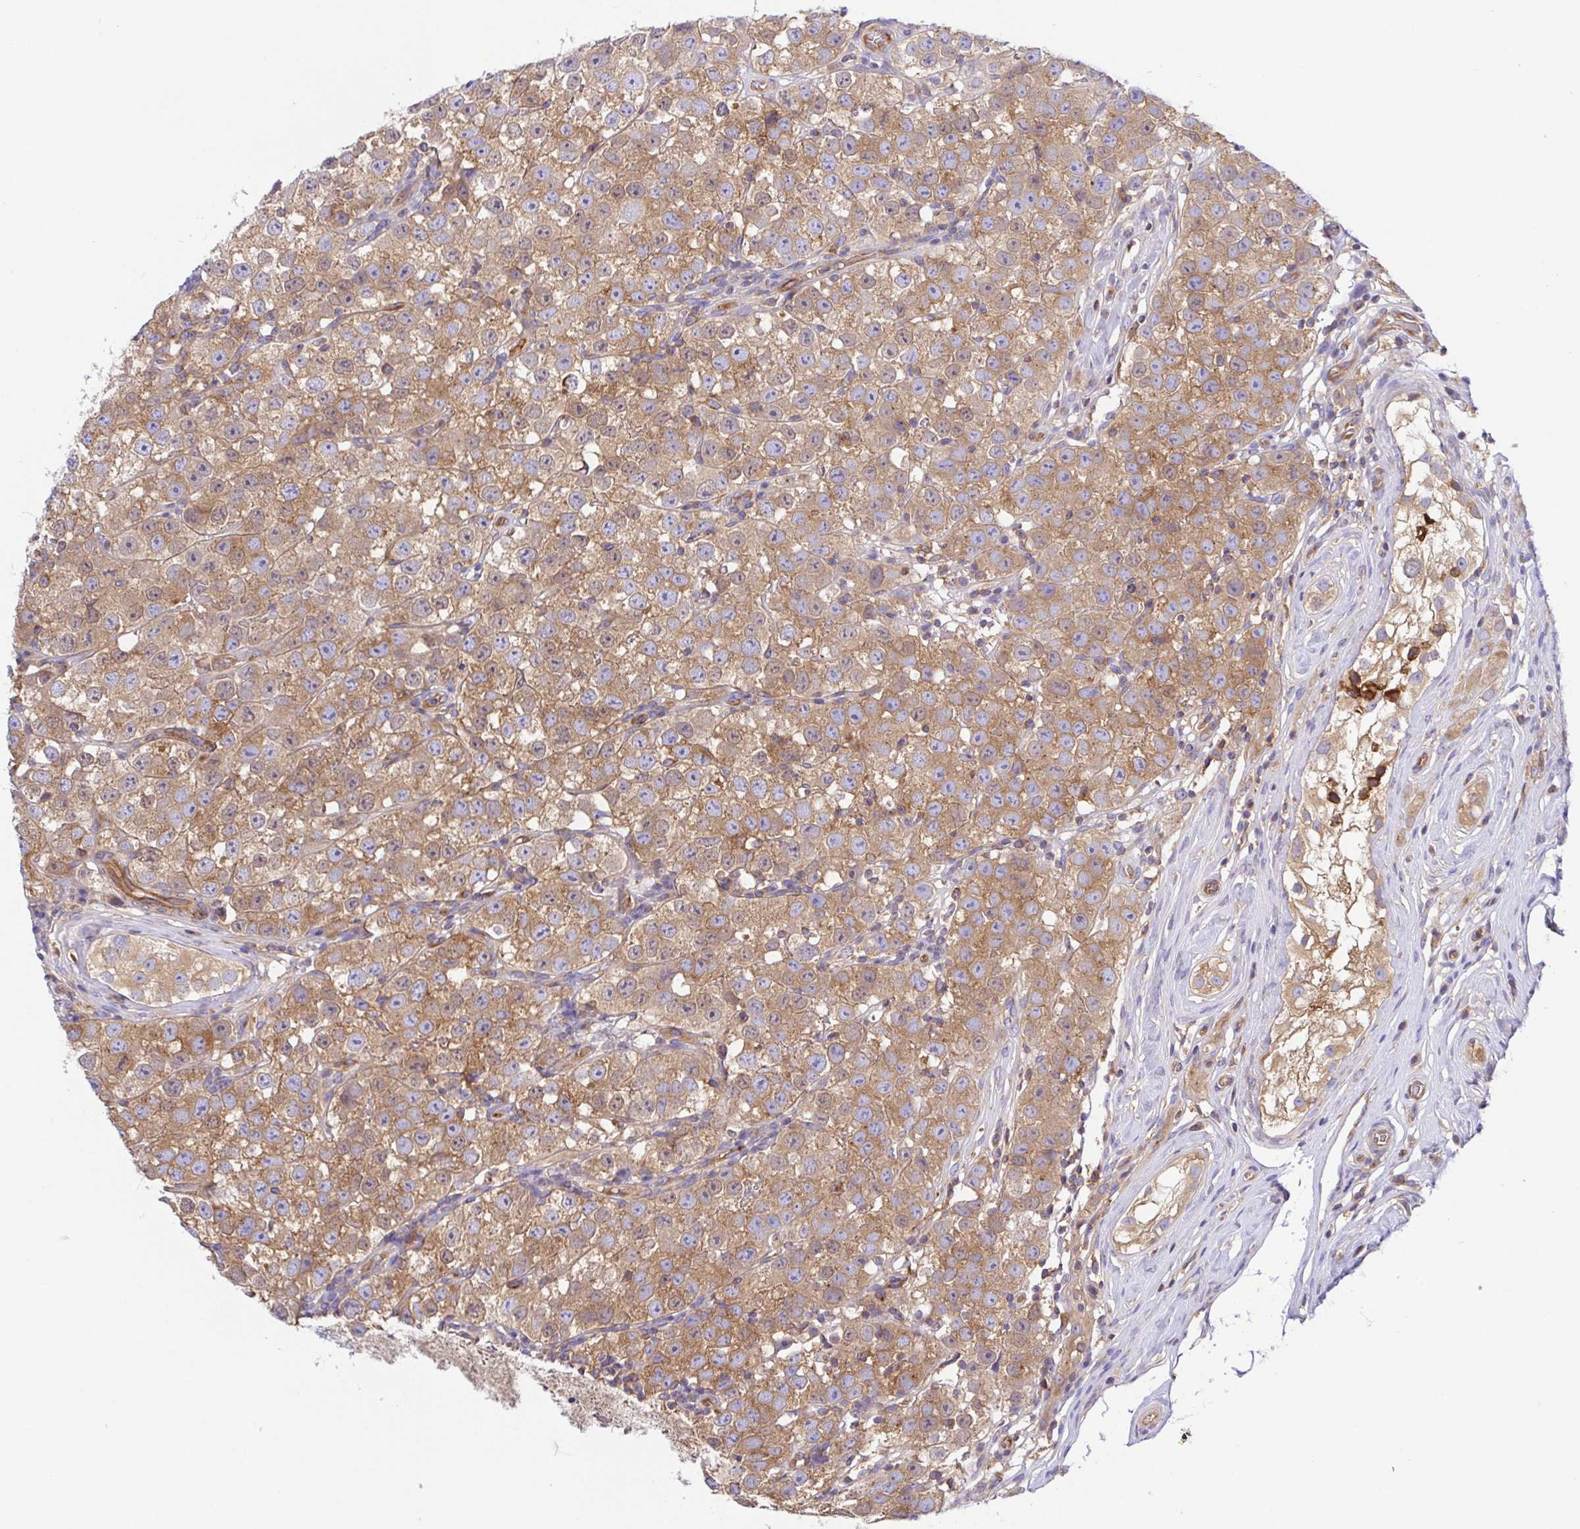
{"staining": {"intensity": "moderate", "quantity": ">75%", "location": "cytoplasmic/membranous"}, "tissue": "testis cancer", "cell_type": "Tumor cells", "image_type": "cancer", "snomed": [{"axis": "morphology", "description": "Seminoma, NOS"}, {"axis": "topography", "description": "Testis"}], "caption": "Testis seminoma was stained to show a protein in brown. There is medium levels of moderate cytoplasmic/membranous staining in about >75% of tumor cells. The staining was performed using DAB (3,3'-diaminobenzidine), with brown indicating positive protein expression. Nuclei are stained blue with hematoxylin.", "gene": "KIF5B", "patient": {"sex": "male", "age": 34}}